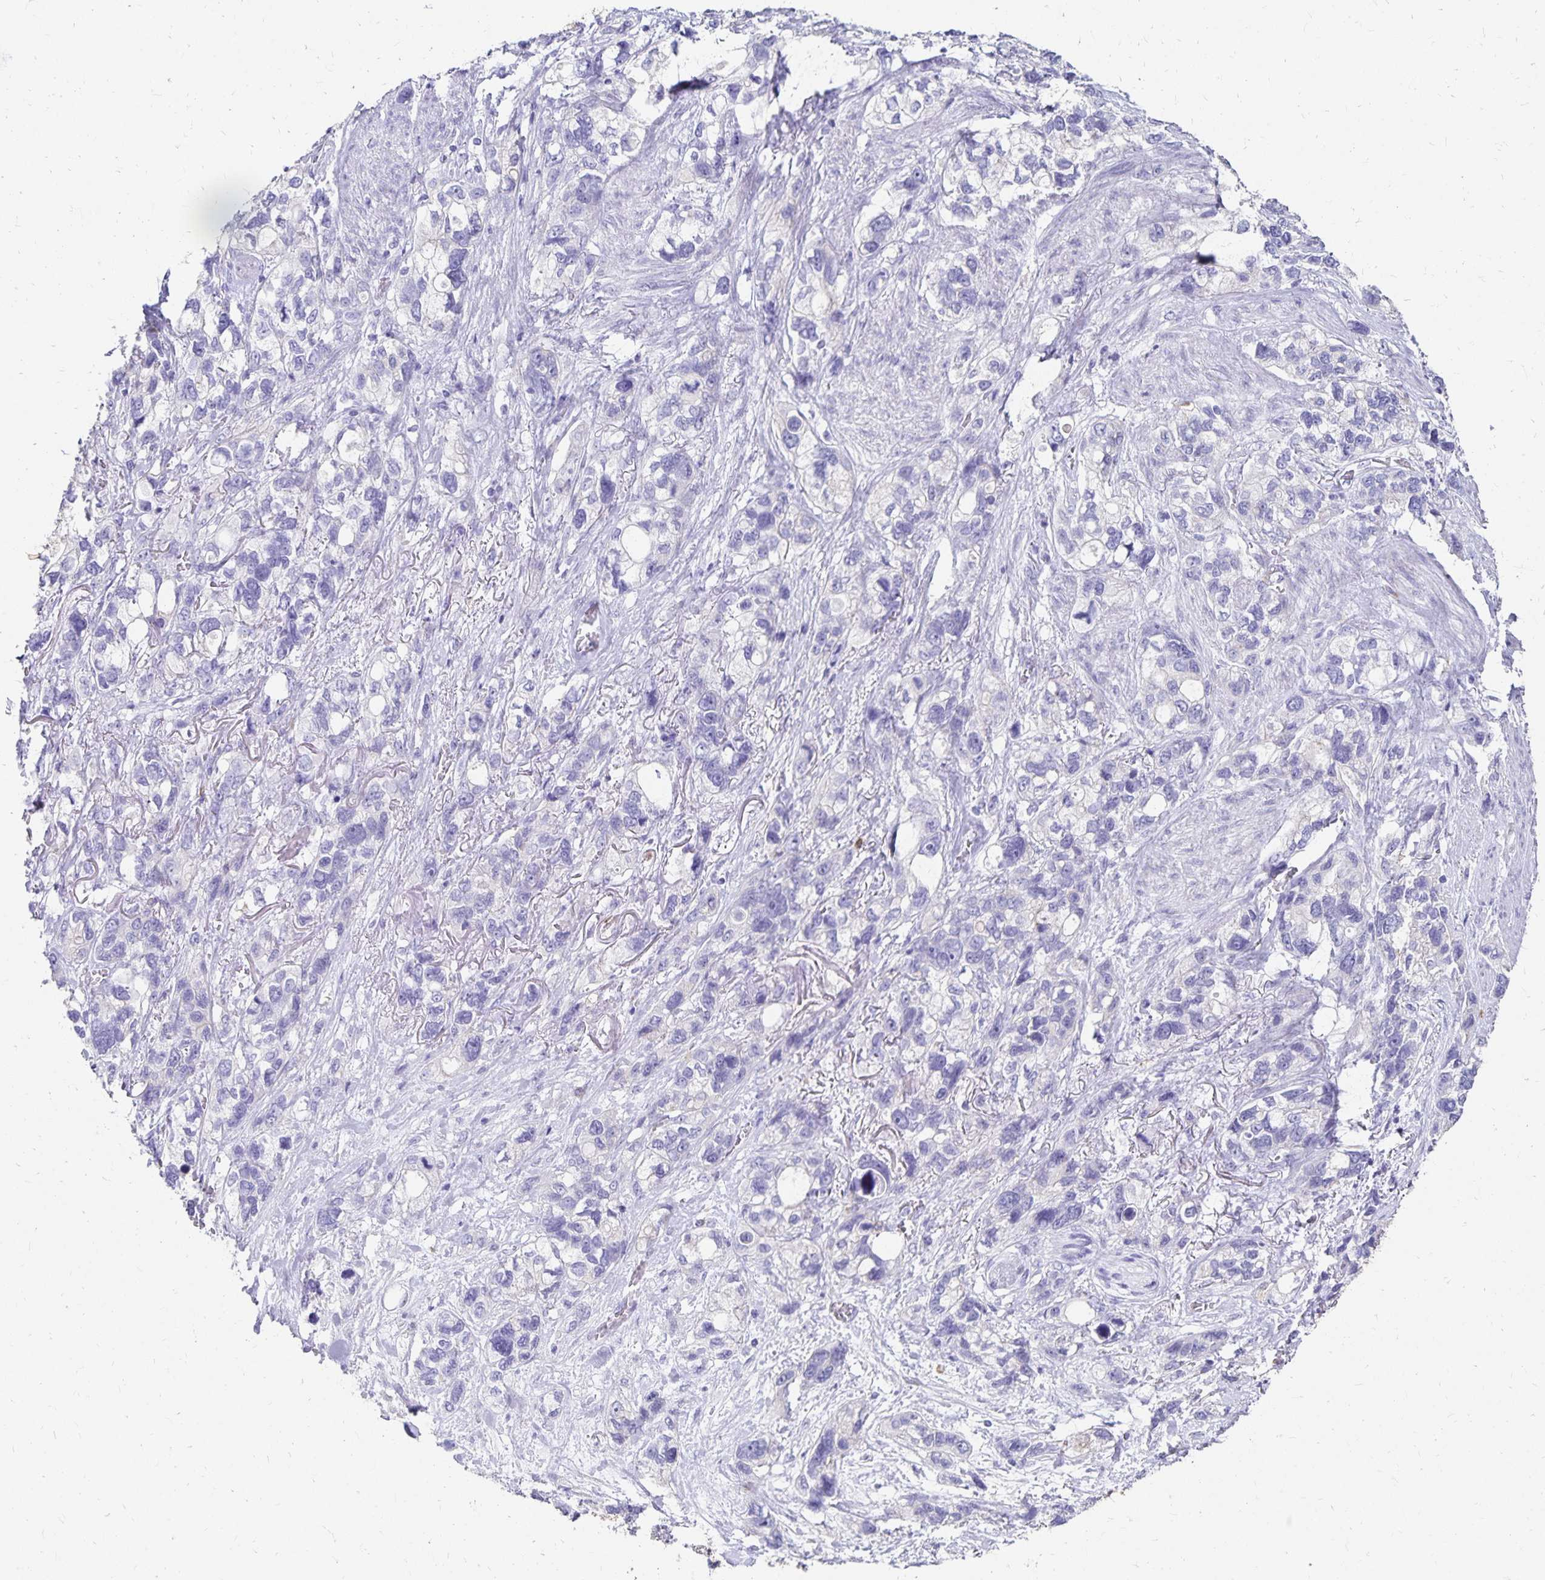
{"staining": {"intensity": "negative", "quantity": "none", "location": "none"}, "tissue": "stomach cancer", "cell_type": "Tumor cells", "image_type": "cancer", "snomed": [{"axis": "morphology", "description": "Adenocarcinoma, NOS"}, {"axis": "topography", "description": "Stomach, upper"}], "caption": "Human stomach cancer (adenocarcinoma) stained for a protein using immunohistochemistry demonstrates no expression in tumor cells.", "gene": "DYNLT4", "patient": {"sex": "female", "age": 81}}